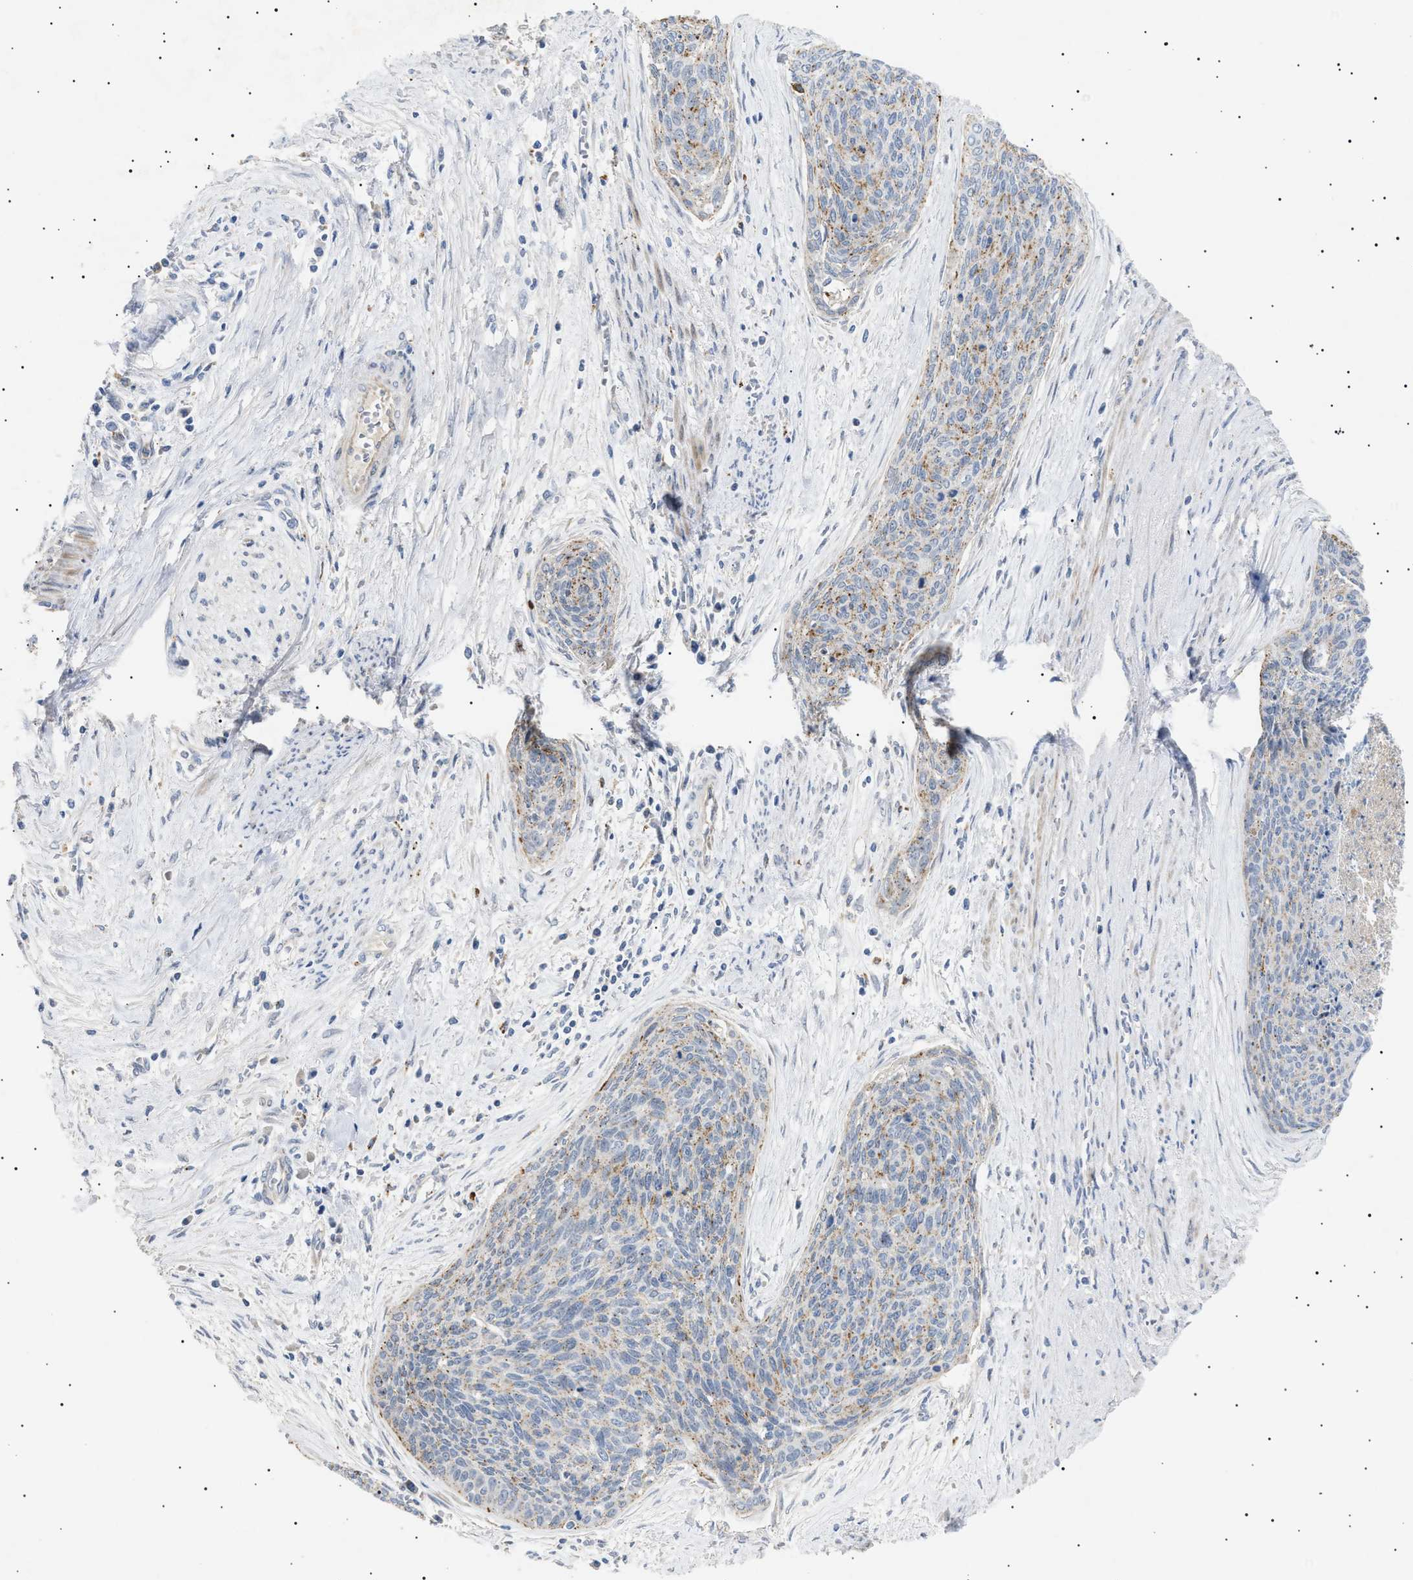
{"staining": {"intensity": "weak", "quantity": "25%-75%", "location": "cytoplasmic/membranous"}, "tissue": "cervical cancer", "cell_type": "Tumor cells", "image_type": "cancer", "snomed": [{"axis": "morphology", "description": "Squamous cell carcinoma, NOS"}, {"axis": "topography", "description": "Cervix"}], "caption": "An image showing weak cytoplasmic/membranous staining in about 25%-75% of tumor cells in cervical cancer, as visualized by brown immunohistochemical staining.", "gene": "SIRT5", "patient": {"sex": "female", "age": 55}}